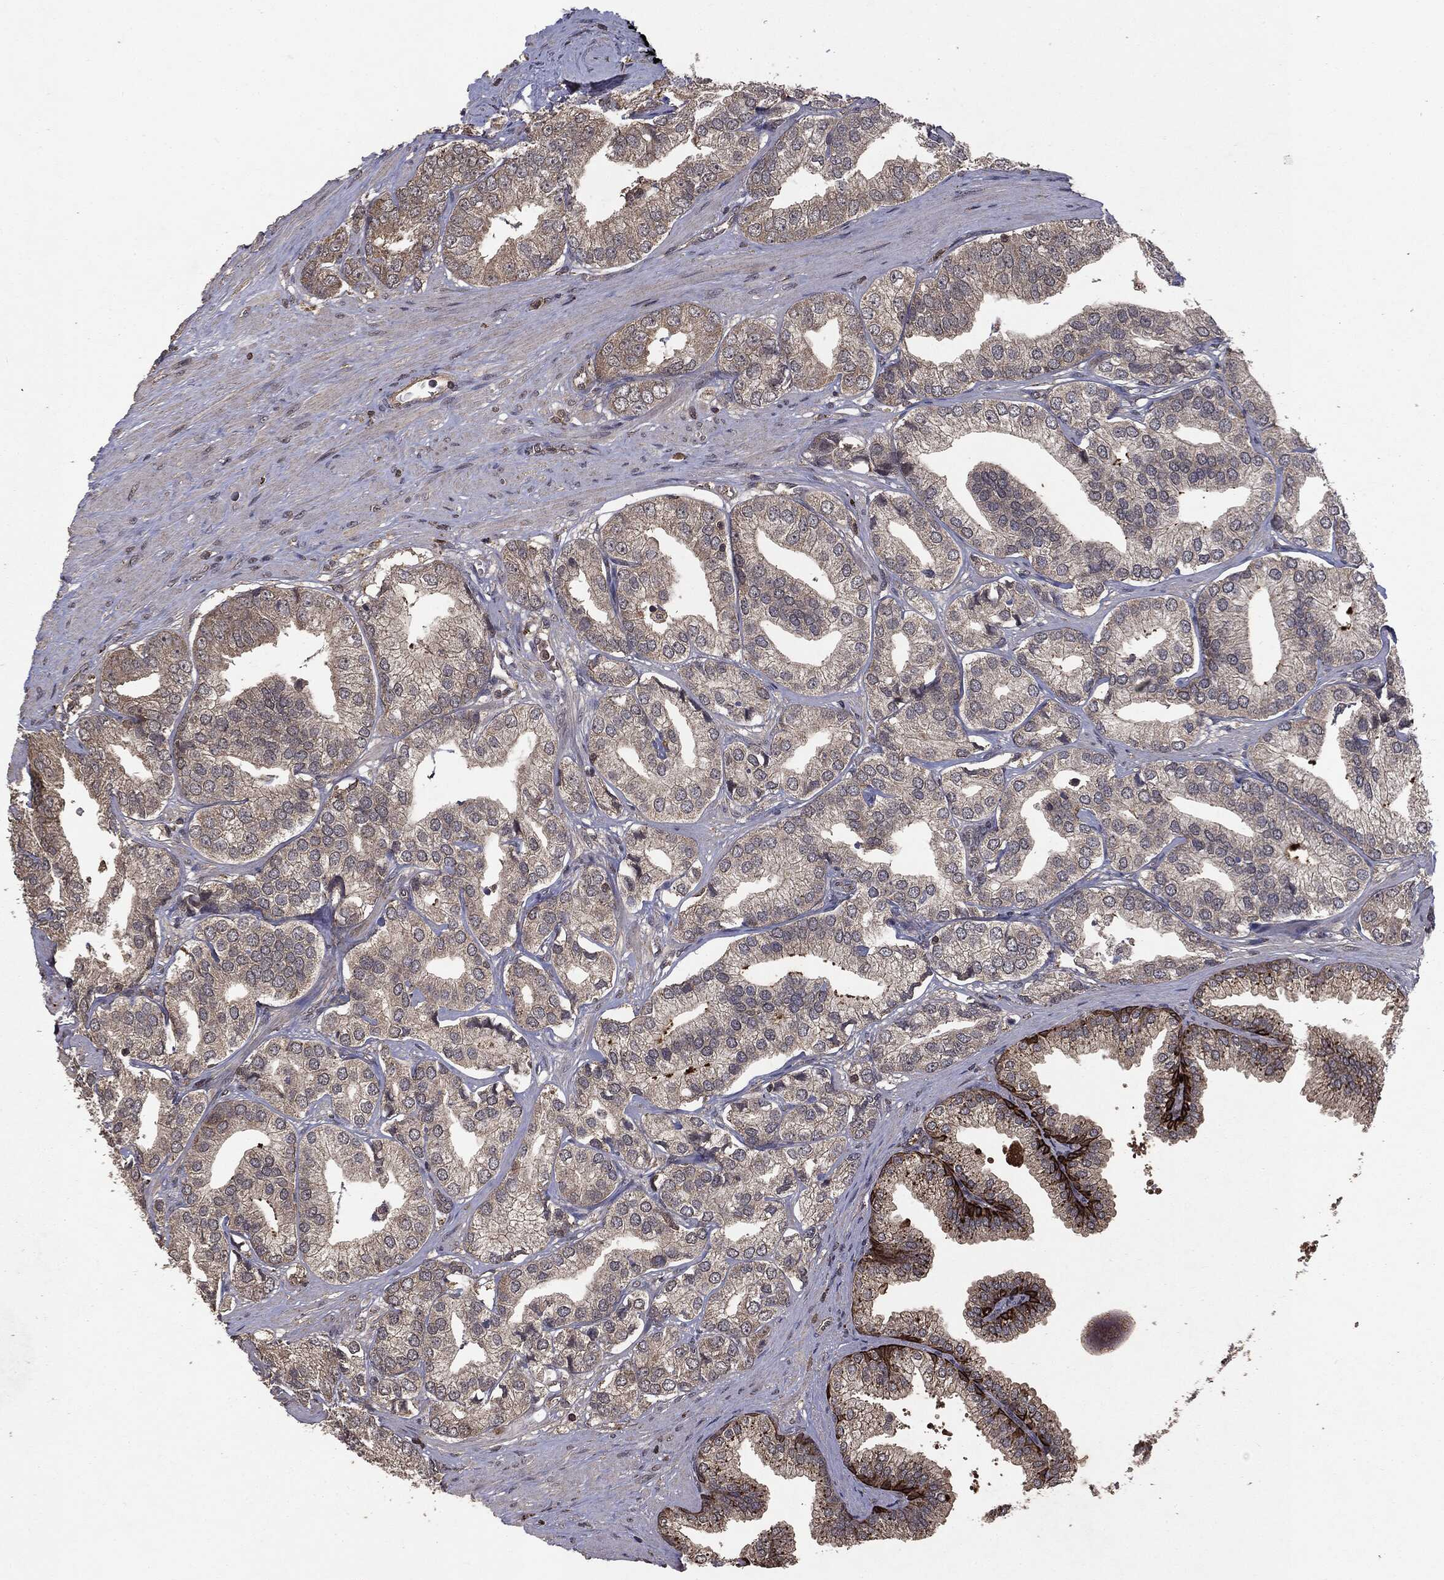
{"staining": {"intensity": "negative", "quantity": "none", "location": "none"}, "tissue": "prostate cancer", "cell_type": "Tumor cells", "image_type": "cancer", "snomed": [{"axis": "morphology", "description": "Adenocarcinoma, High grade"}, {"axis": "topography", "description": "Prostate"}], "caption": "IHC image of human prostate cancer stained for a protein (brown), which displays no expression in tumor cells. Nuclei are stained in blue.", "gene": "MTOR", "patient": {"sex": "male", "age": 58}}